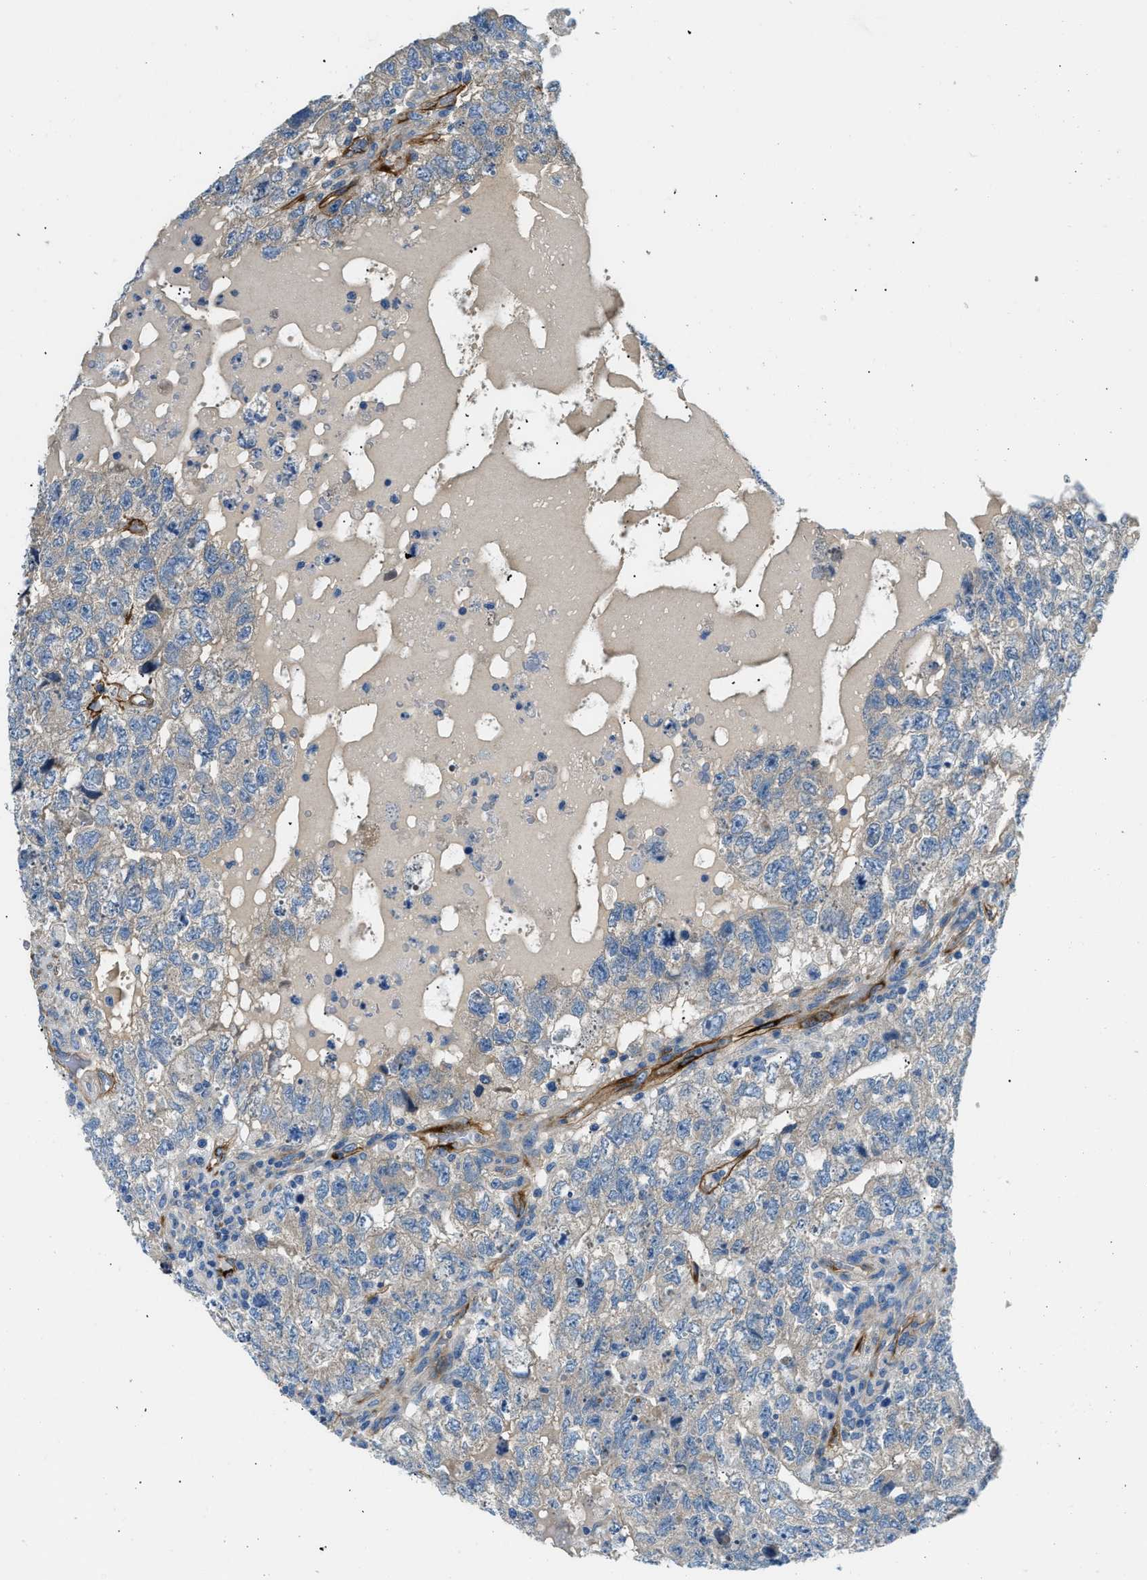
{"staining": {"intensity": "negative", "quantity": "none", "location": "none"}, "tissue": "testis cancer", "cell_type": "Tumor cells", "image_type": "cancer", "snomed": [{"axis": "morphology", "description": "Carcinoma, Embryonal, NOS"}, {"axis": "topography", "description": "Testis"}], "caption": "Histopathology image shows no protein staining in tumor cells of testis cancer tissue.", "gene": "COL15A1", "patient": {"sex": "male", "age": 36}}